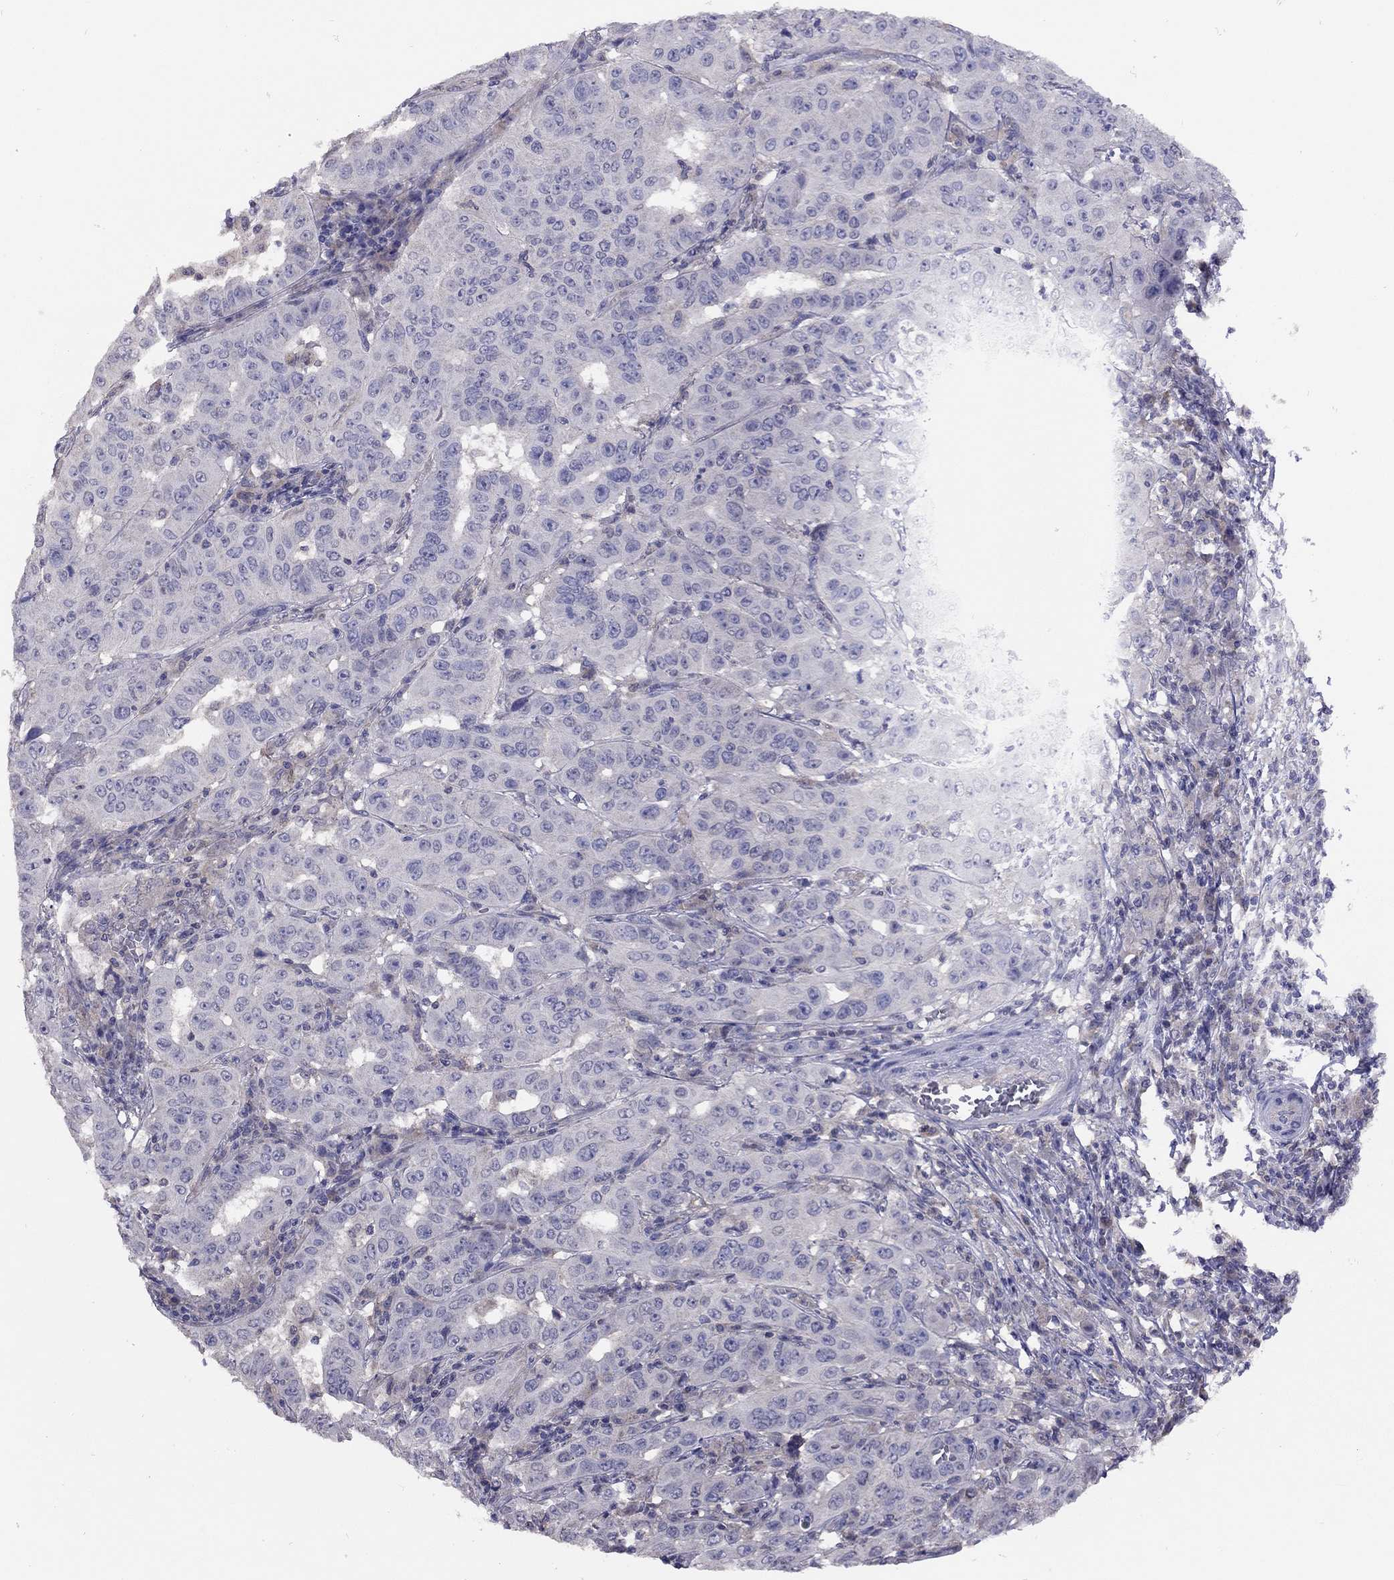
{"staining": {"intensity": "negative", "quantity": "none", "location": "none"}, "tissue": "pancreatic cancer", "cell_type": "Tumor cells", "image_type": "cancer", "snomed": [{"axis": "morphology", "description": "Adenocarcinoma, NOS"}, {"axis": "topography", "description": "Pancreas"}], "caption": "Protein analysis of adenocarcinoma (pancreatic) exhibits no significant positivity in tumor cells.", "gene": "RTP5", "patient": {"sex": "male", "age": 63}}